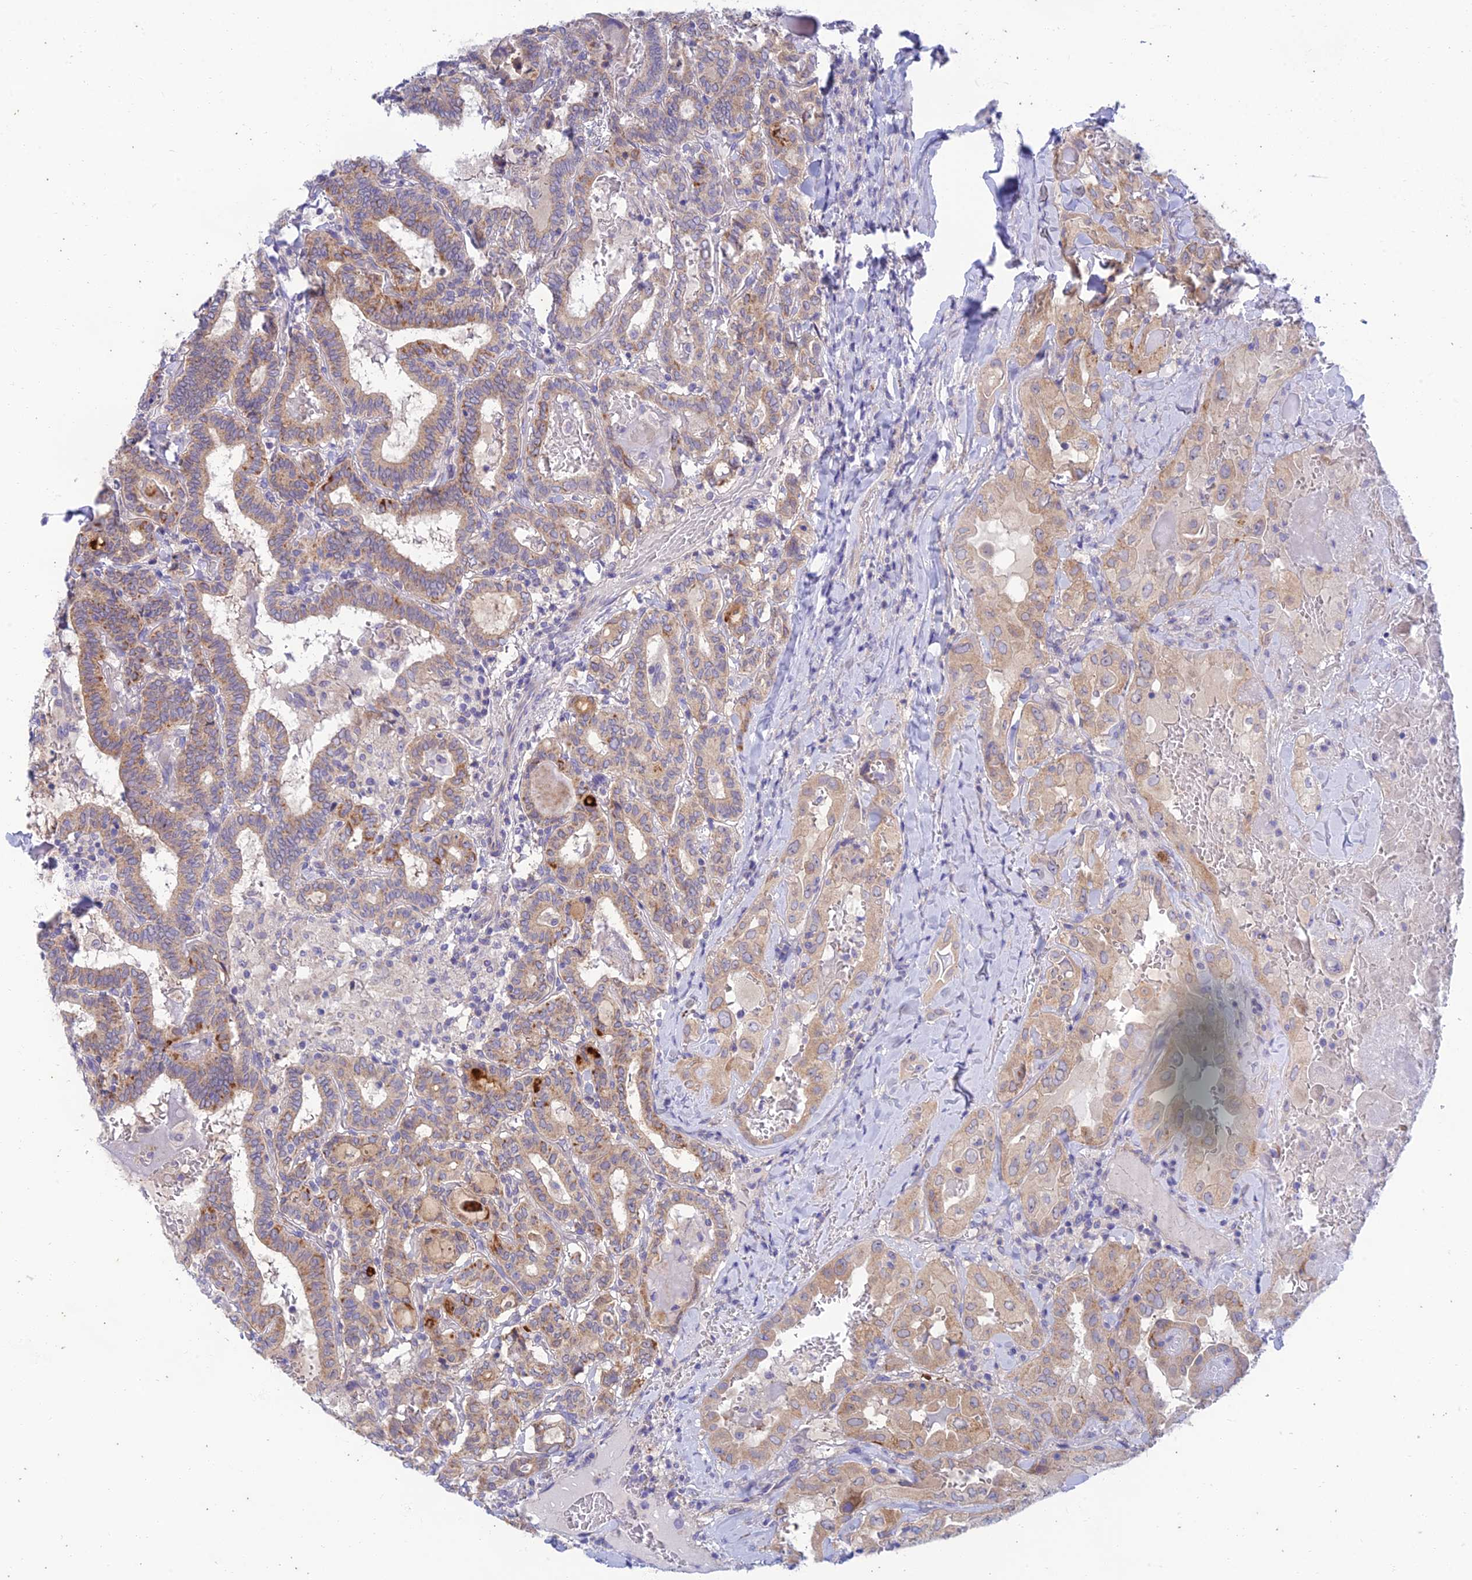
{"staining": {"intensity": "weak", "quantity": "25%-75%", "location": "cytoplasmic/membranous"}, "tissue": "thyroid cancer", "cell_type": "Tumor cells", "image_type": "cancer", "snomed": [{"axis": "morphology", "description": "Papillary adenocarcinoma, NOS"}, {"axis": "topography", "description": "Thyroid gland"}], "caption": "Thyroid cancer (papillary adenocarcinoma) was stained to show a protein in brown. There is low levels of weak cytoplasmic/membranous positivity in about 25%-75% of tumor cells.", "gene": "PTCD2", "patient": {"sex": "female", "age": 72}}